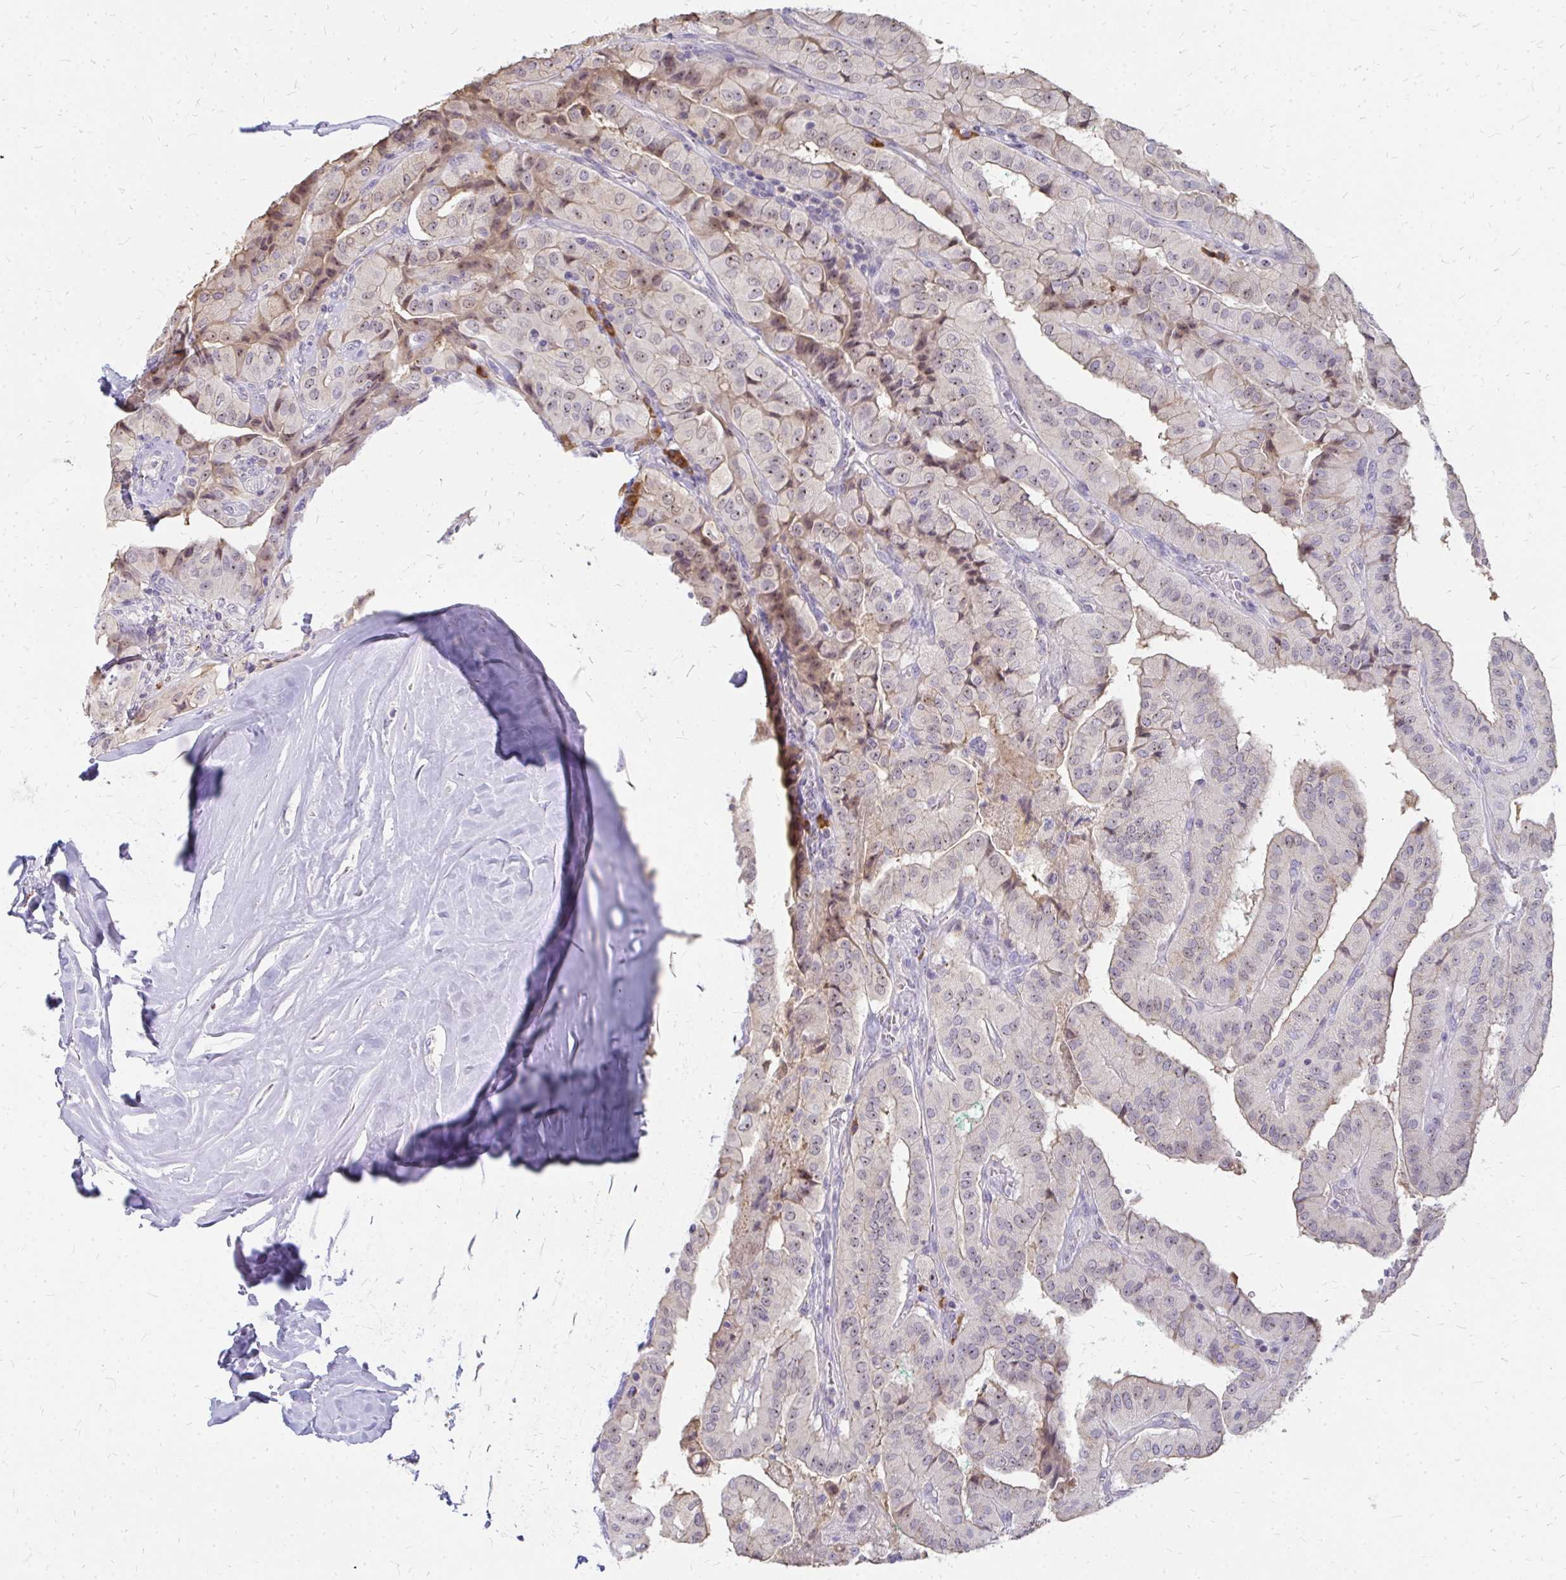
{"staining": {"intensity": "weak", "quantity": "<25%", "location": "cytoplasmic/membranous,nuclear"}, "tissue": "thyroid cancer", "cell_type": "Tumor cells", "image_type": "cancer", "snomed": [{"axis": "morphology", "description": "Normal tissue, NOS"}, {"axis": "morphology", "description": "Papillary adenocarcinoma, NOS"}, {"axis": "topography", "description": "Thyroid gland"}], "caption": "This is an immunohistochemistry (IHC) image of papillary adenocarcinoma (thyroid). There is no positivity in tumor cells.", "gene": "FAM9A", "patient": {"sex": "female", "age": 59}}